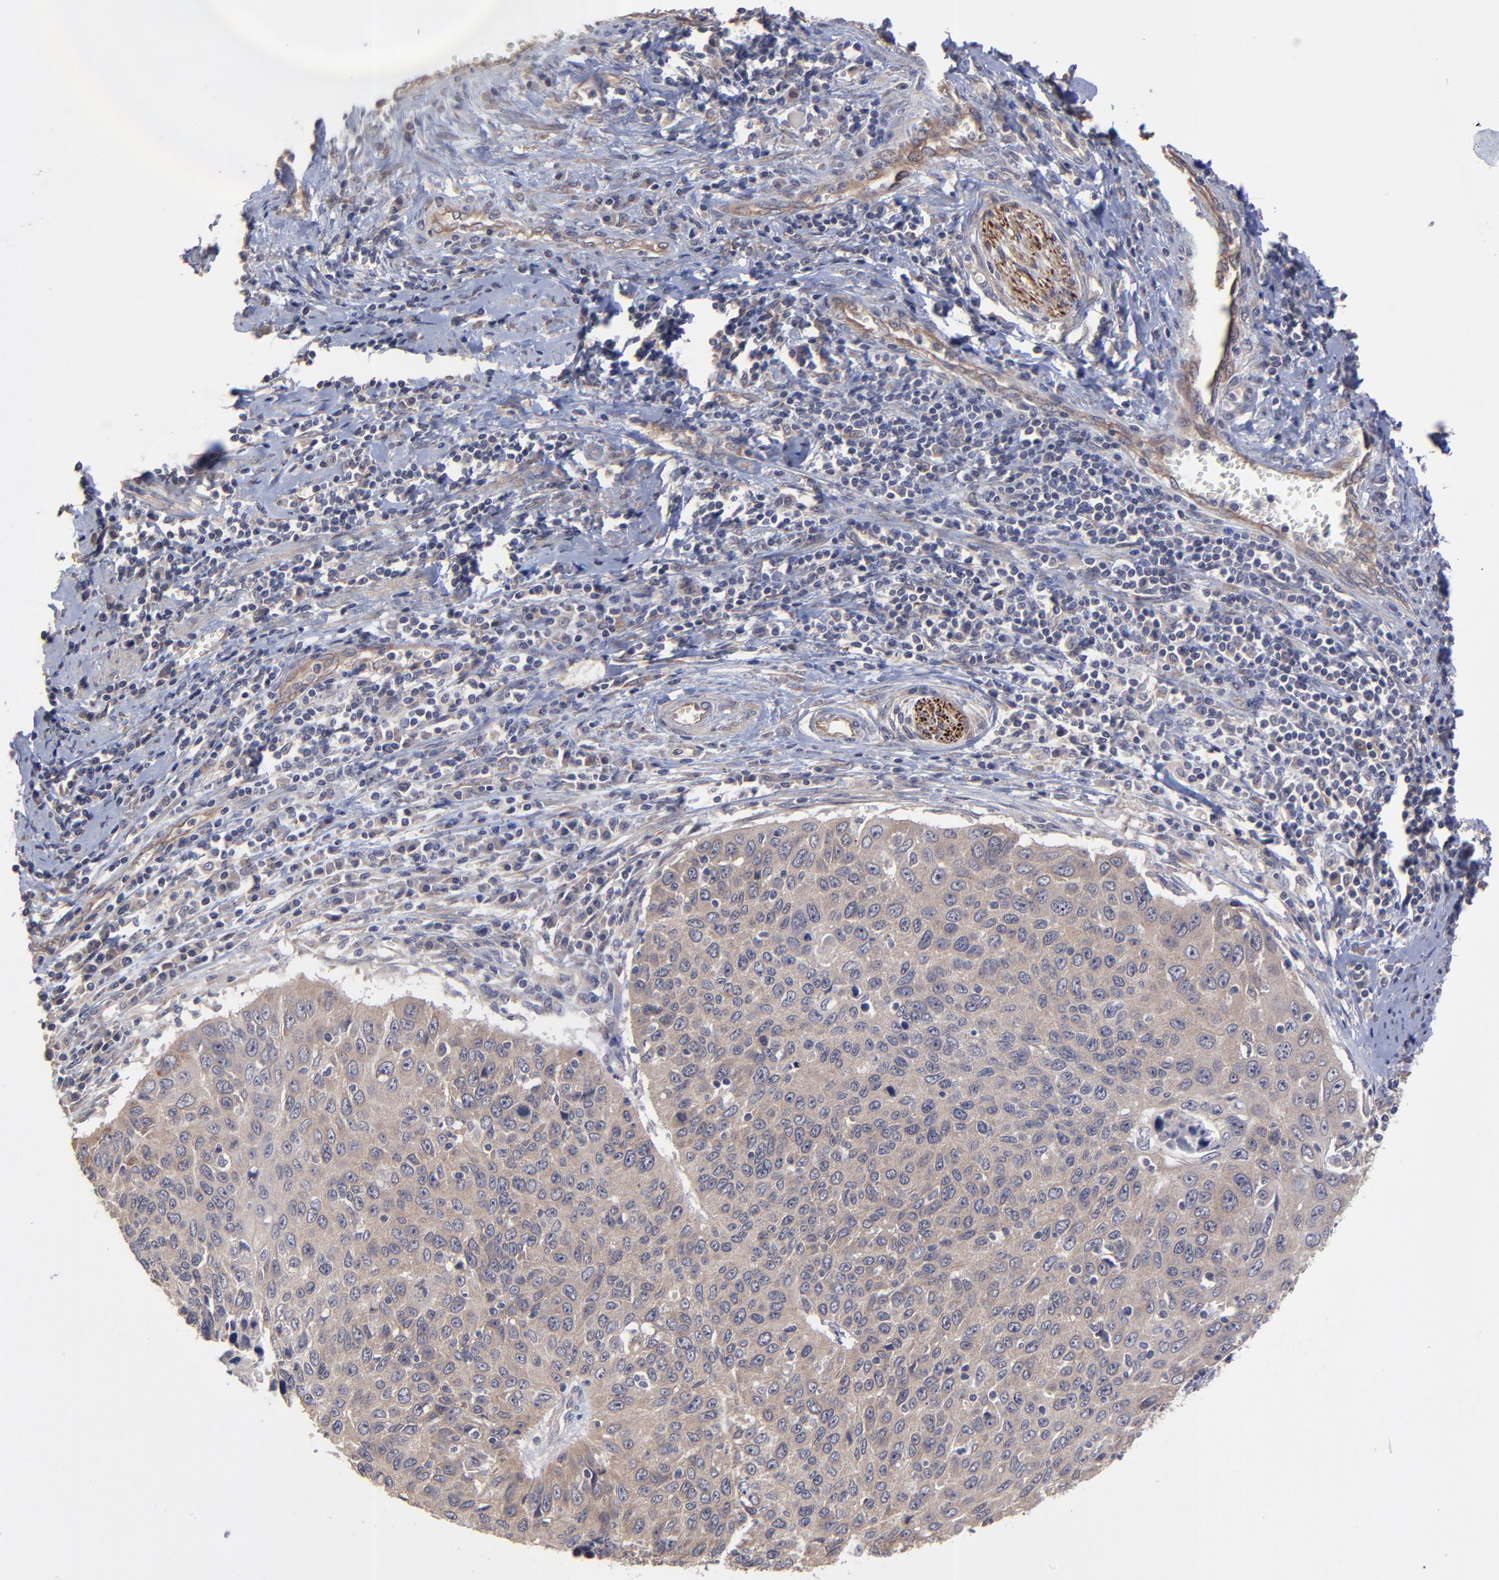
{"staining": {"intensity": "weak", "quantity": "25%-75%", "location": "cytoplasmic/membranous"}, "tissue": "cervical cancer", "cell_type": "Tumor cells", "image_type": "cancer", "snomed": [{"axis": "morphology", "description": "Squamous cell carcinoma, NOS"}, {"axis": "topography", "description": "Cervix"}], "caption": "Brown immunohistochemical staining in human cervical cancer (squamous cell carcinoma) reveals weak cytoplasmic/membranous positivity in approximately 25%-75% of tumor cells.", "gene": "ZNF780B", "patient": {"sex": "female", "age": 53}}